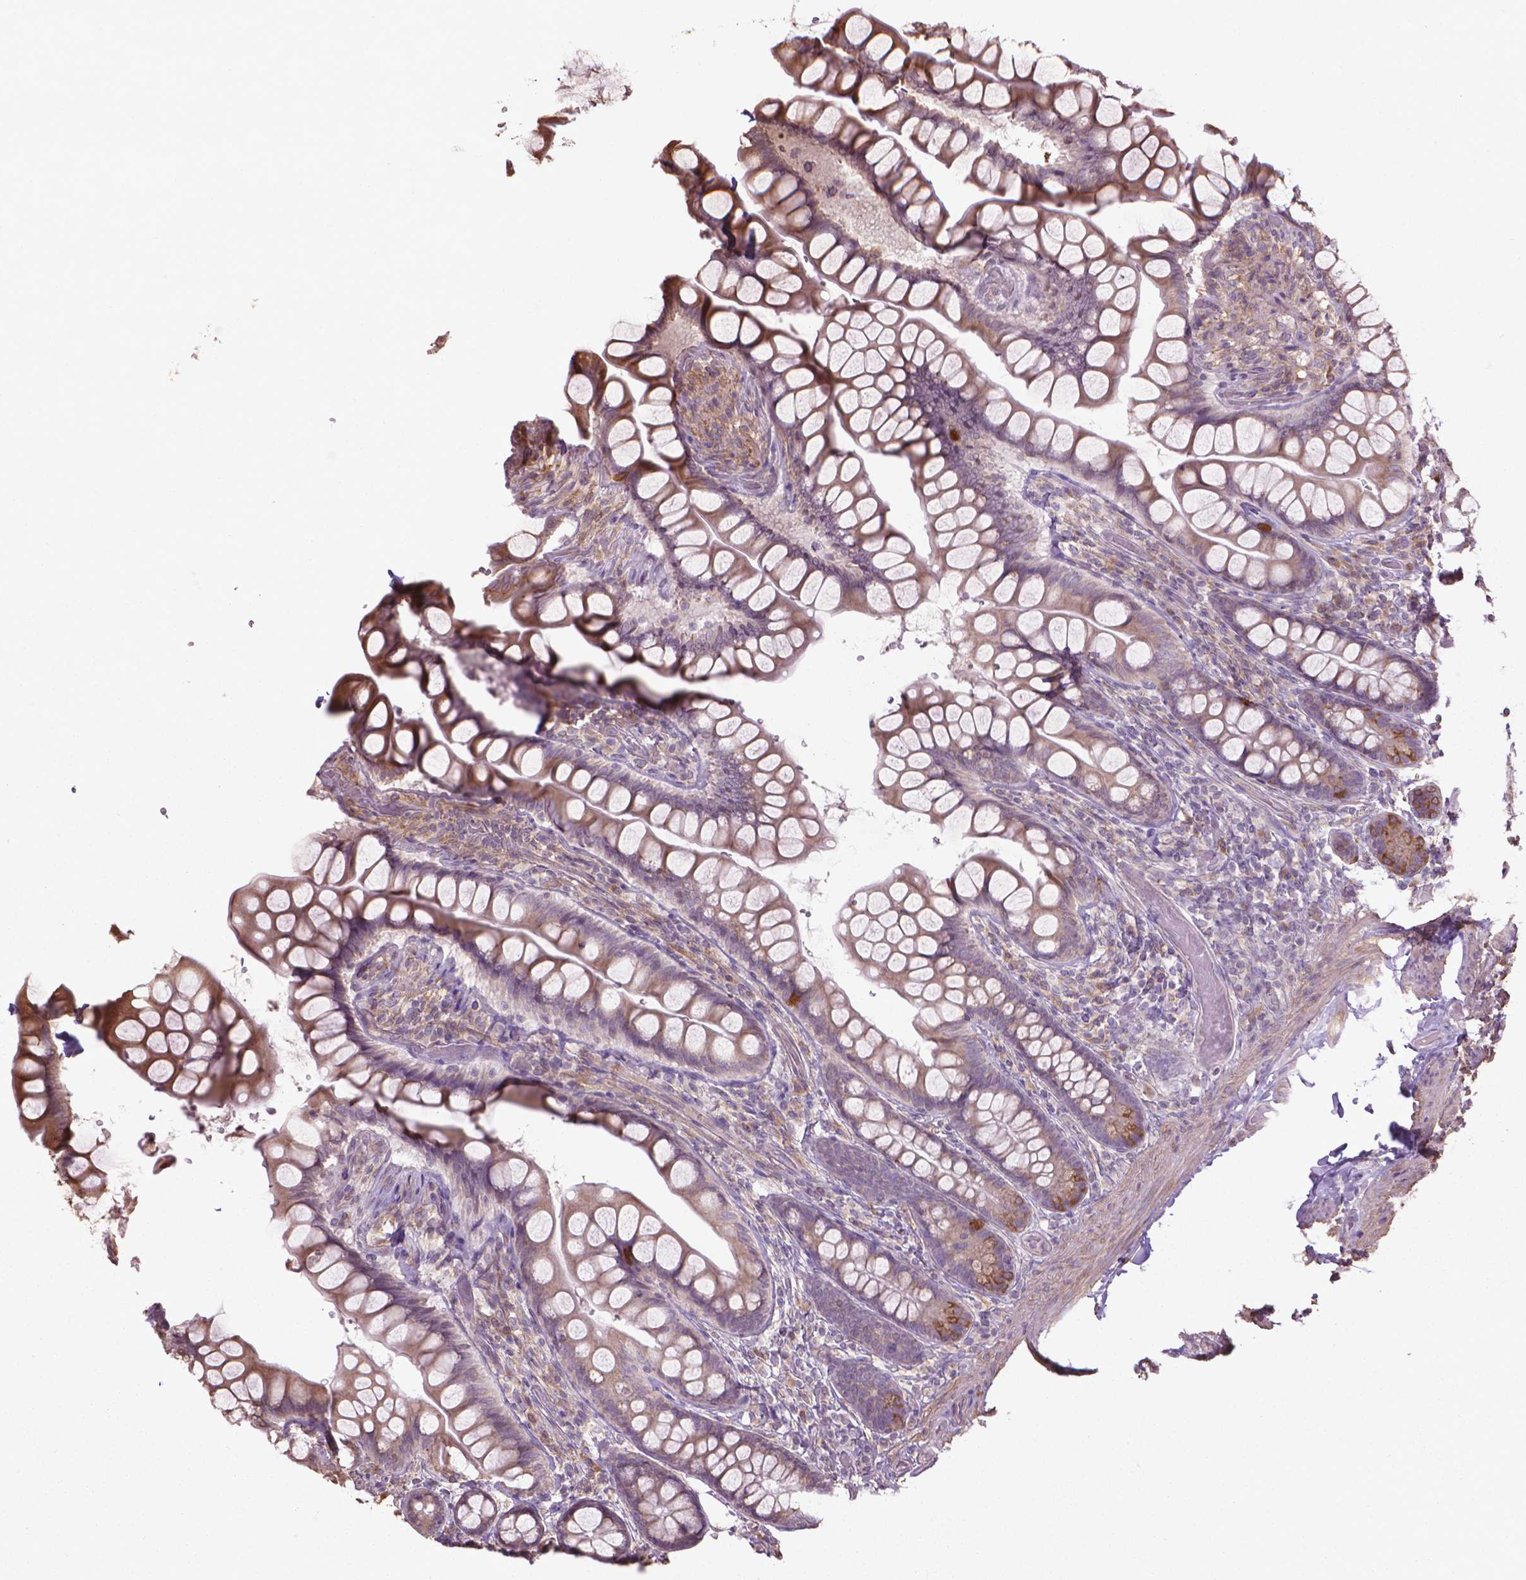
{"staining": {"intensity": "strong", "quantity": "25%-75%", "location": "cytoplasmic/membranous"}, "tissue": "small intestine", "cell_type": "Glandular cells", "image_type": "normal", "snomed": [{"axis": "morphology", "description": "Normal tissue, NOS"}, {"axis": "topography", "description": "Small intestine"}], "caption": "Strong cytoplasmic/membranous protein positivity is seen in approximately 25%-75% of glandular cells in small intestine. (Stains: DAB in brown, nuclei in blue, Microscopy: brightfield microscopy at high magnification).", "gene": "GAS1", "patient": {"sex": "male", "age": 70}}